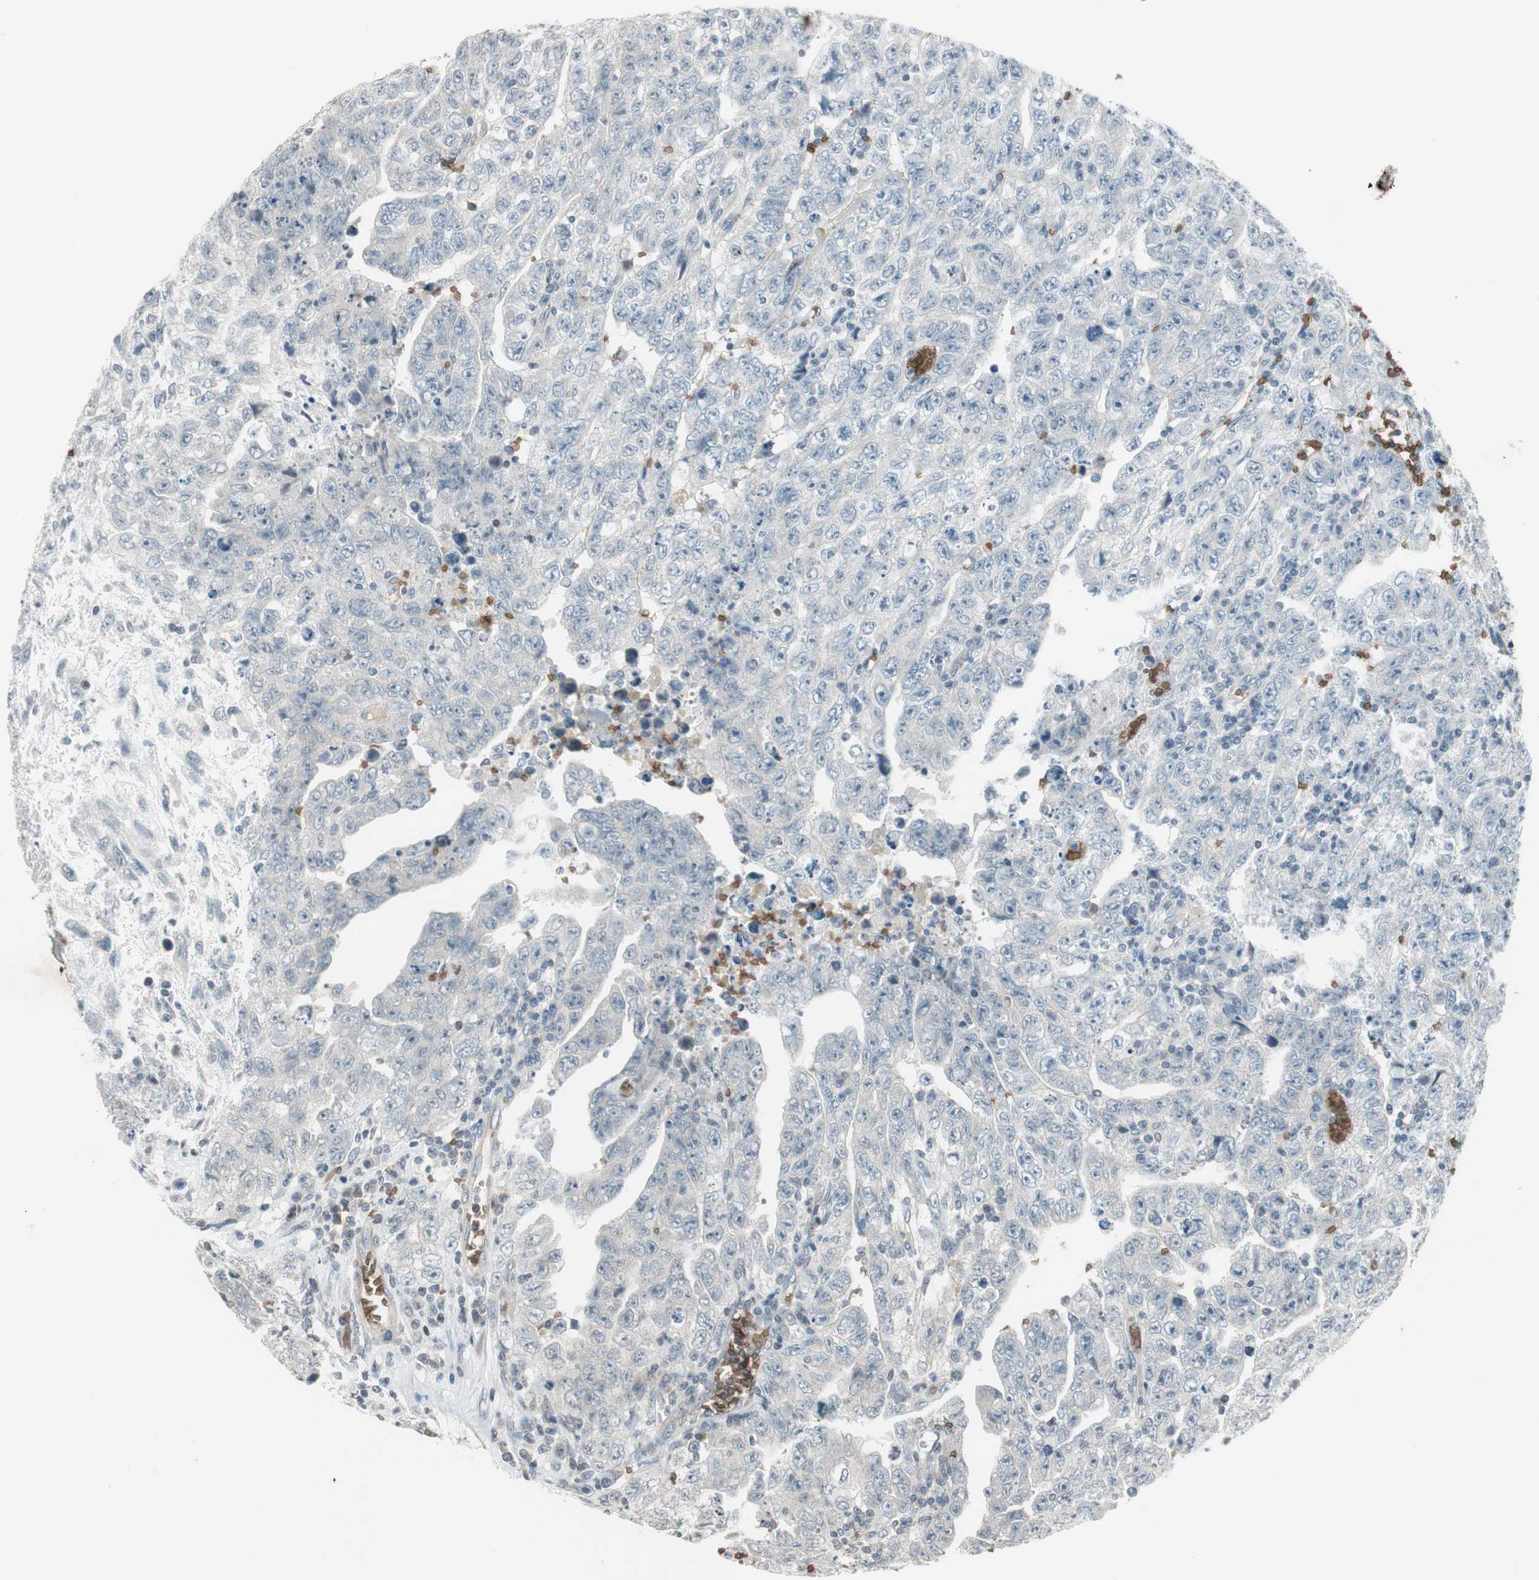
{"staining": {"intensity": "negative", "quantity": "none", "location": "none"}, "tissue": "testis cancer", "cell_type": "Tumor cells", "image_type": "cancer", "snomed": [{"axis": "morphology", "description": "Carcinoma, Embryonal, NOS"}, {"axis": "topography", "description": "Testis"}], "caption": "The IHC image has no significant positivity in tumor cells of embryonal carcinoma (testis) tissue. (Immunohistochemistry (ihc), brightfield microscopy, high magnification).", "gene": "GYPC", "patient": {"sex": "male", "age": 28}}